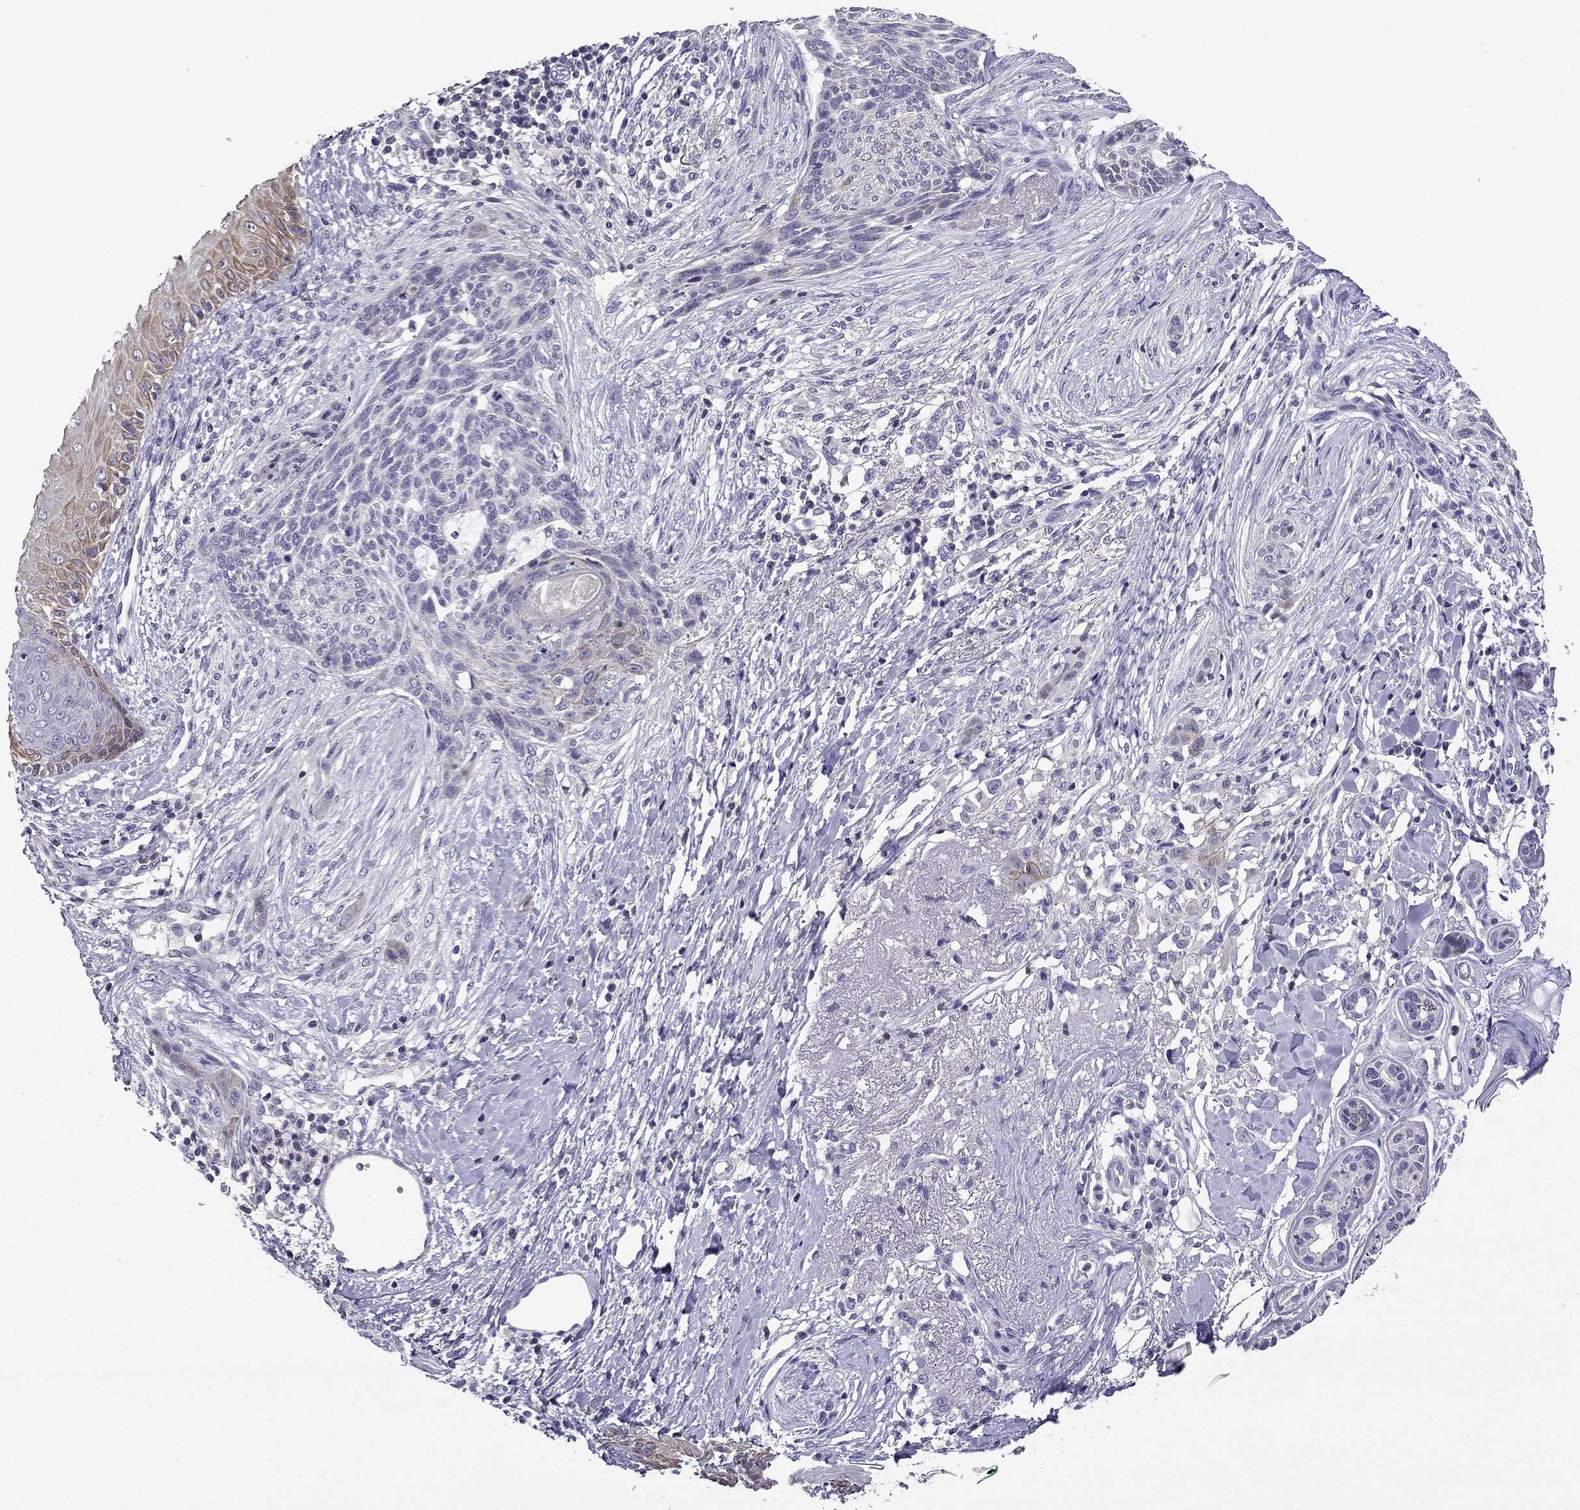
{"staining": {"intensity": "negative", "quantity": "none", "location": "none"}, "tissue": "skin cancer", "cell_type": "Tumor cells", "image_type": "cancer", "snomed": [{"axis": "morphology", "description": "Normal tissue, NOS"}, {"axis": "morphology", "description": "Basal cell carcinoma"}, {"axis": "topography", "description": "Skin"}], "caption": "A photomicrograph of human skin basal cell carcinoma is negative for staining in tumor cells.", "gene": "TTN", "patient": {"sex": "male", "age": 84}}